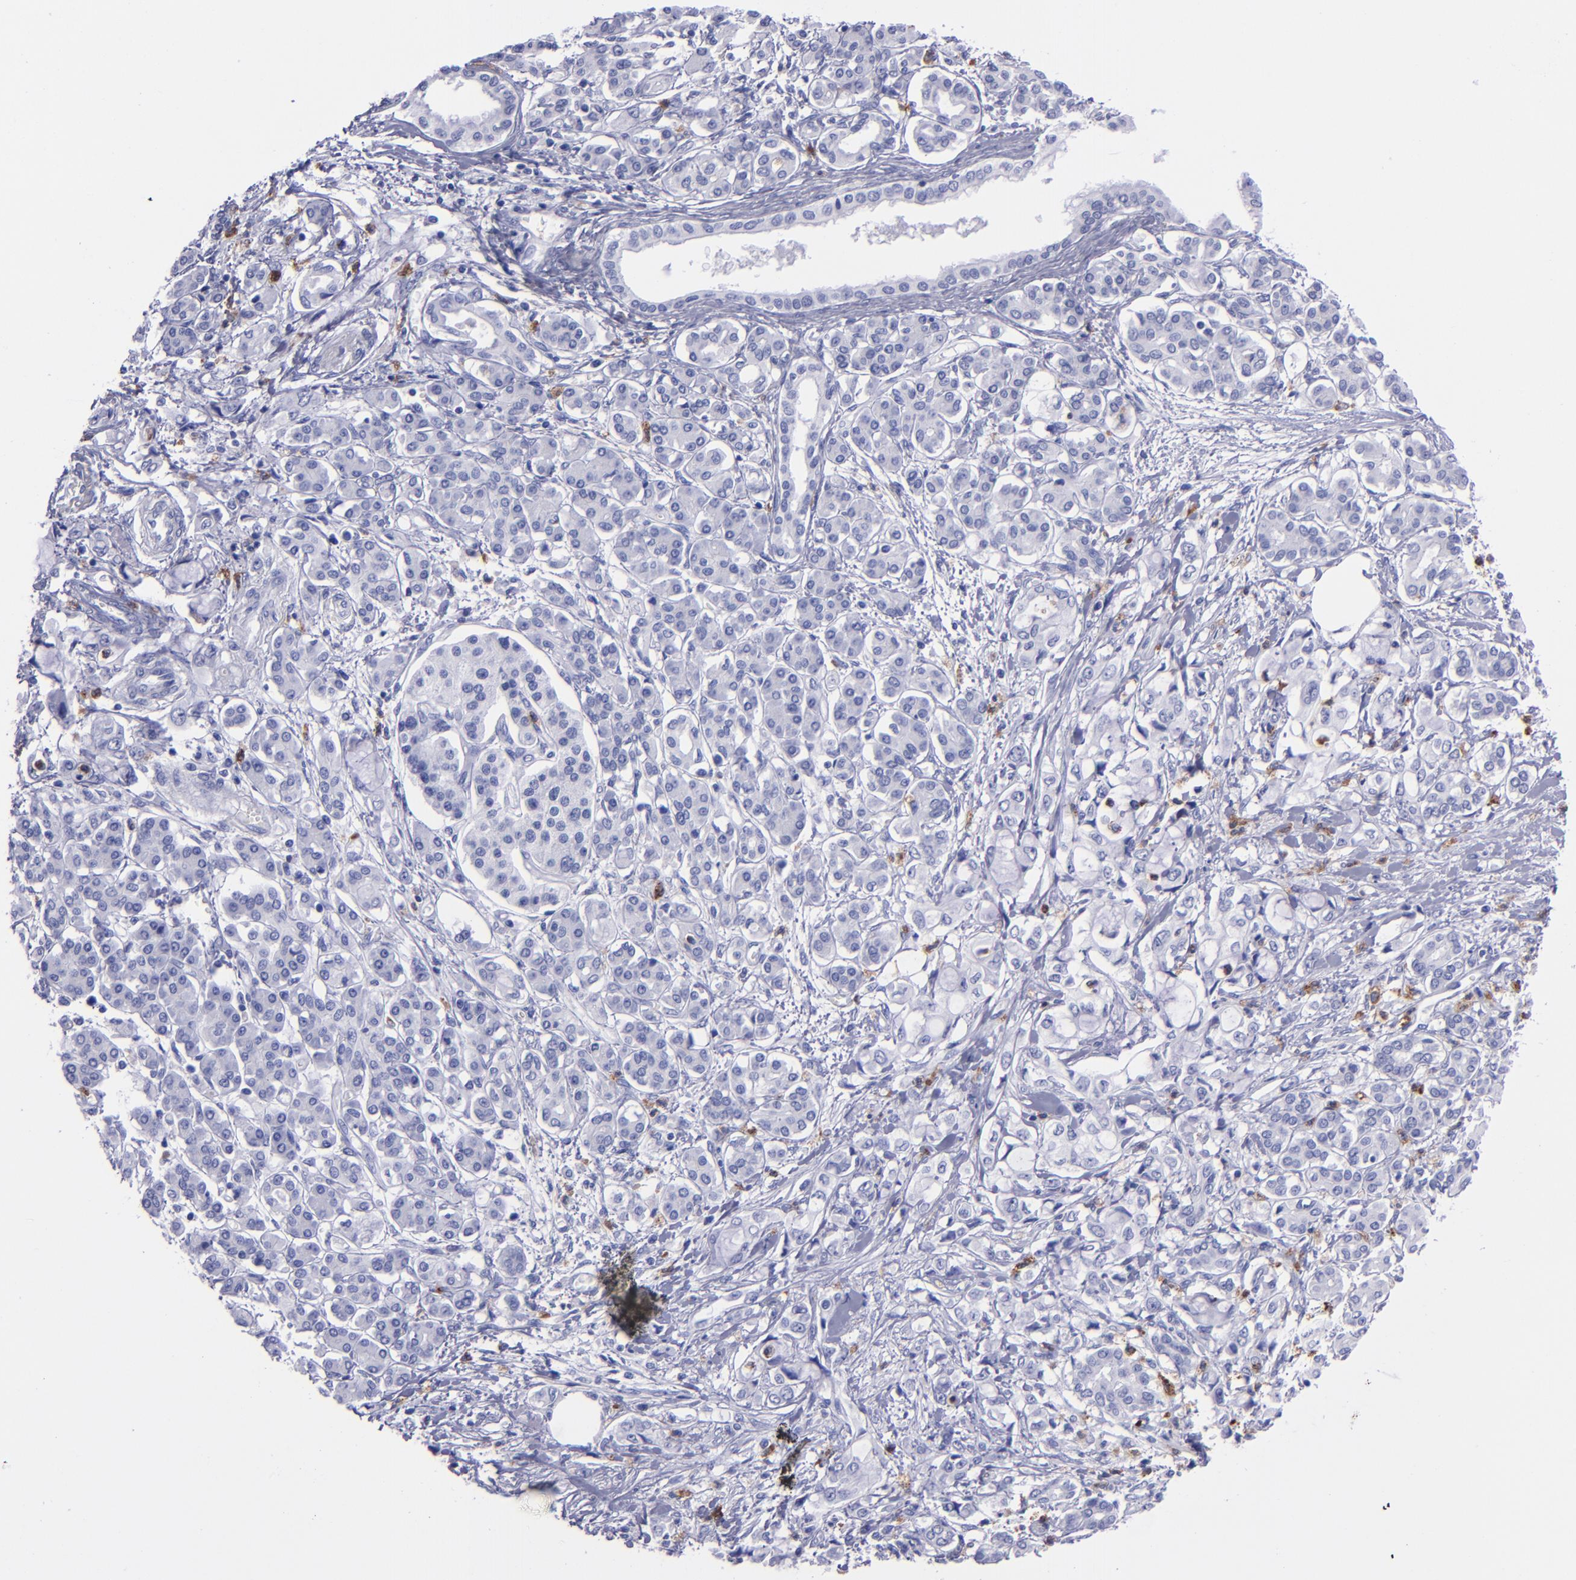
{"staining": {"intensity": "negative", "quantity": "none", "location": "none"}, "tissue": "pancreatic cancer", "cell_type": "Tumor cells", "image_type": "cancer", "snomed": [{"axis": "morphology", "description": "Adenocarcinoma, NOS"}, {"axis": "topography", "description": "Pancreas"}], "caption": "Immunohistochemical staining of human pancreatic adenocarcinoma displays no significant positivity in tumor cells.", "gene": "CR1", "patient": {"sex": "female", "age": 70}}